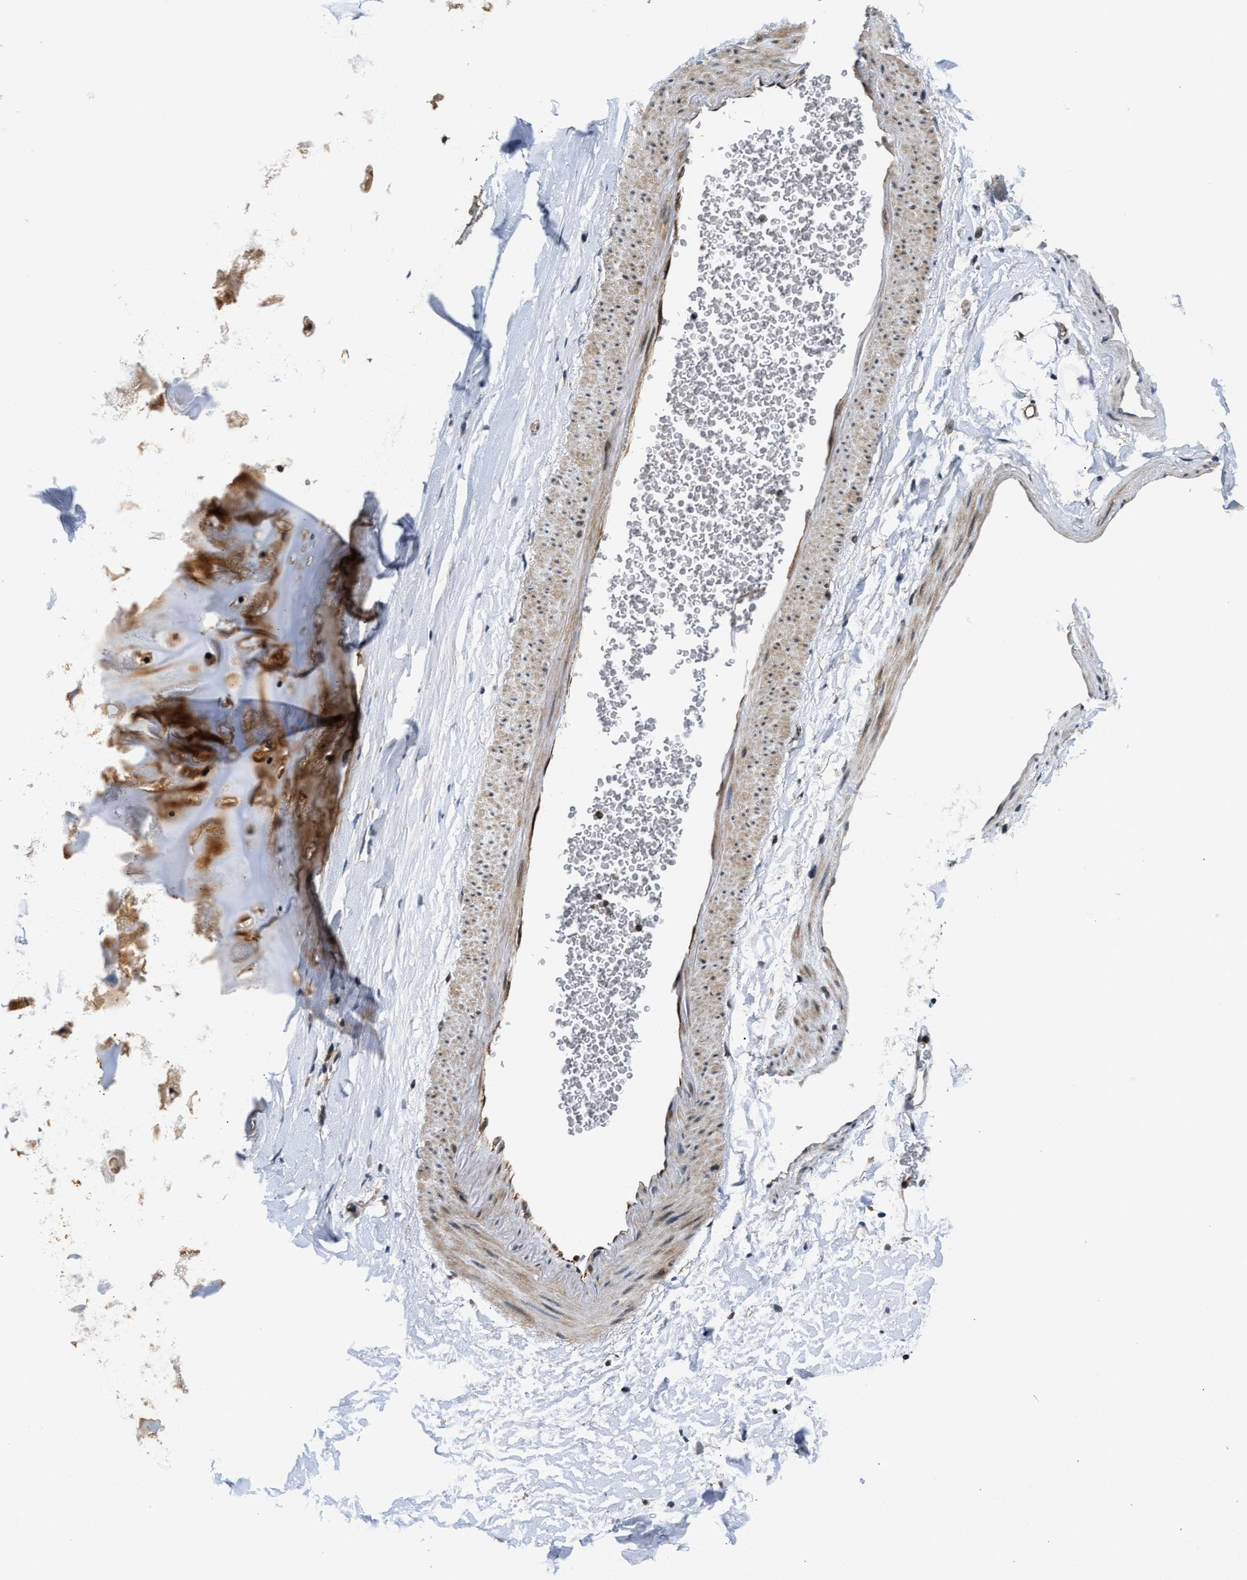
{"staining": {"intensity": "weak", "quantity": ">75%", "location": "cytoplasmic/membranous"}, "tissue": "adipose tissue", "cell_type": "Adipocytes", "image_type": "normal", "snomed": [{"axis": "morphology", "description": "Normal tissue, NOS"}, {"axis": "topography", "description": "Cartilage tissue"}, {"axis": "topography", "description": "Bronchus"}], "caption": "Adipocytes demonstrate low levels of weak cytoplasmic/membranous positivity in approximately >75% of cells in unremarkable human adipose tissue. The protein of interest is stained brown, and the nuclei are stained in blue (DAB IHC with brightfield microscopy, high magnification).", "gene": "ALDH3A2", "patient": {"sex": "female", "age": 53}}